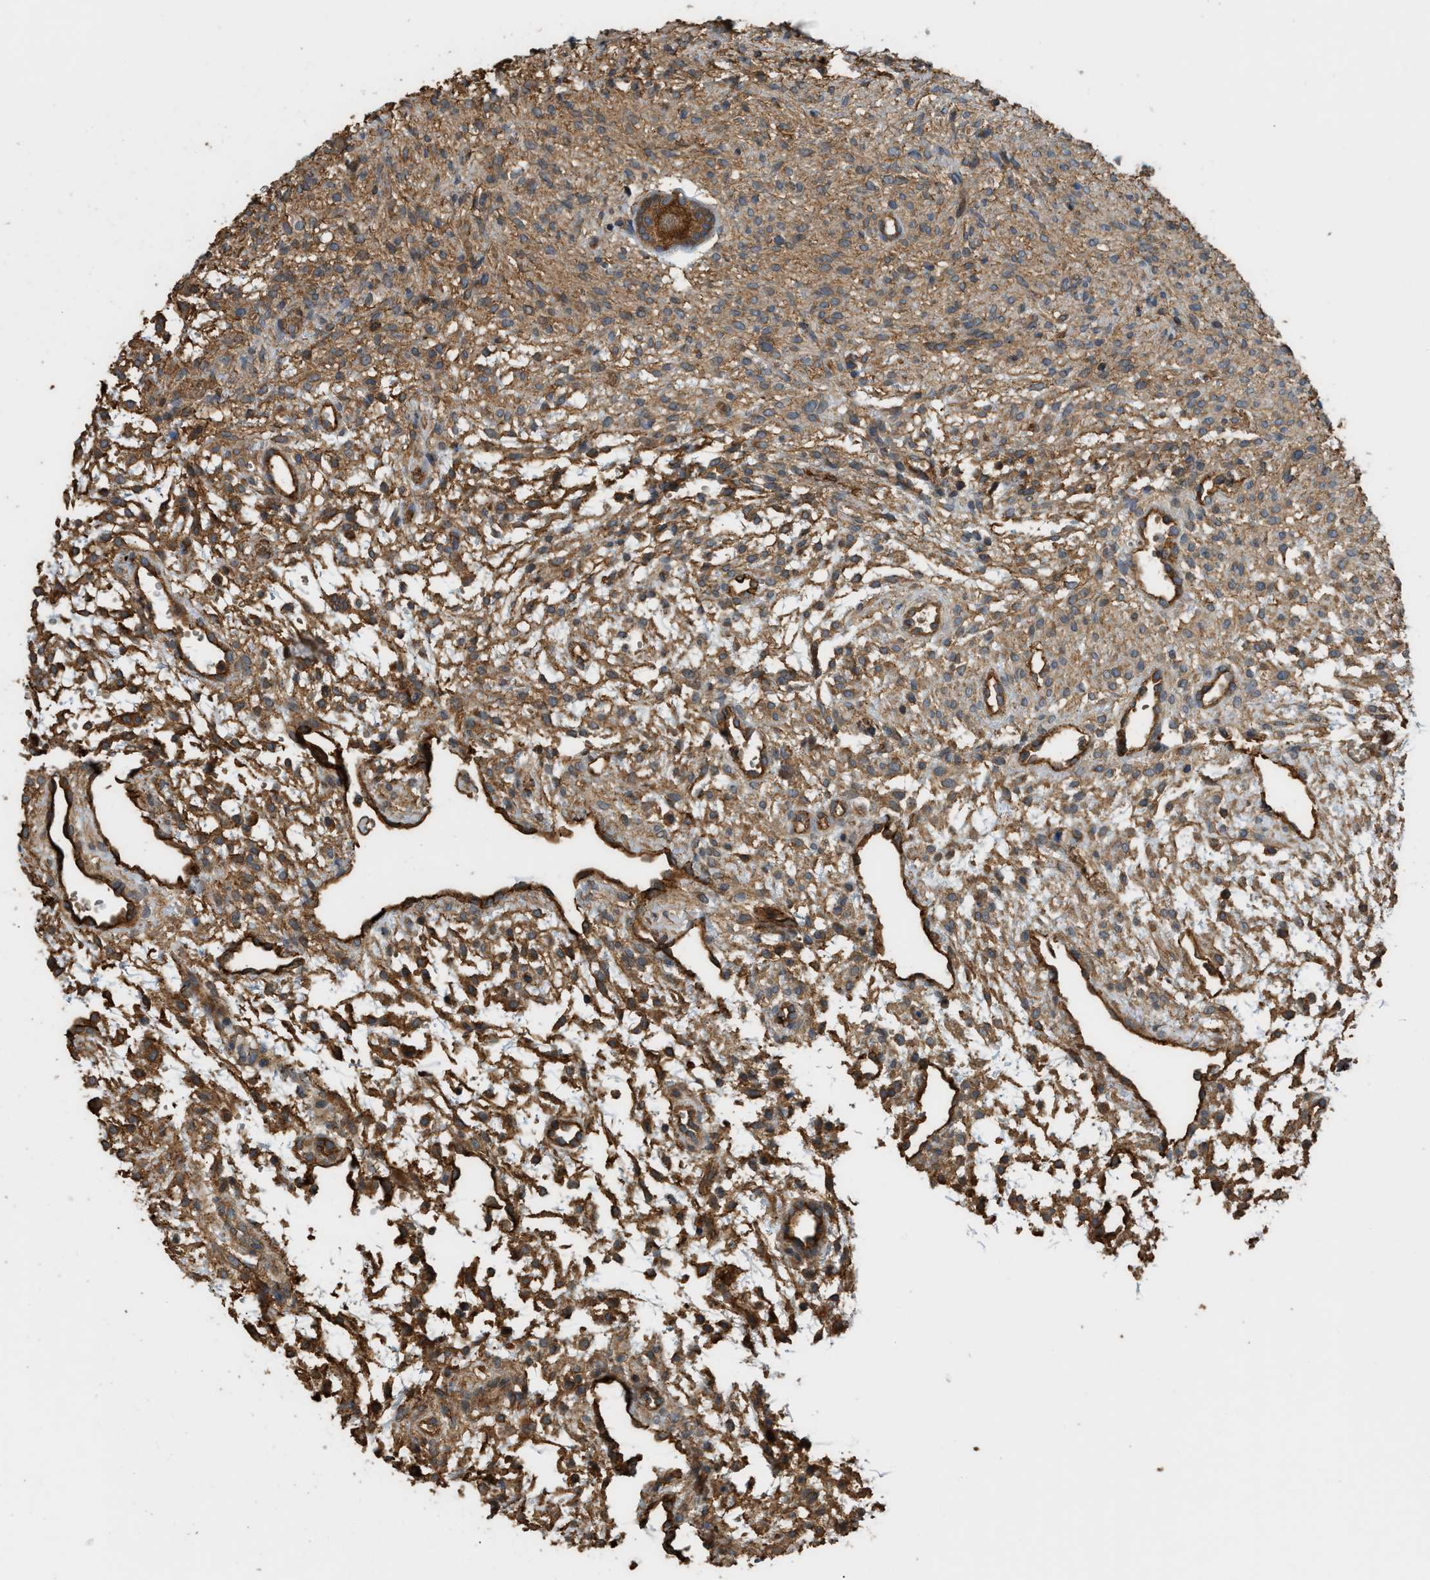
{"staining": {"intensity": "strong", "quantity": ">75%", "location": "cytoplasmic/membranous"}, "tissue": "ovary", "cell_type": "Follicle cells", "image_type": "normal", "snomed": [{"axis": "morphology", "description": "Normal tissue, NOS"}, {"axis": "morphology", "description": "Cyst, NOS"}, {"axis": "topography", "description": "Ovary"}], "caption": "Ovary stained with IHC displays strong cytoplasmic/membranous staining in approximately >75% of follicle cells.", "gene": "DDHD2", "patient": {"sex": "female", "age": 18}}